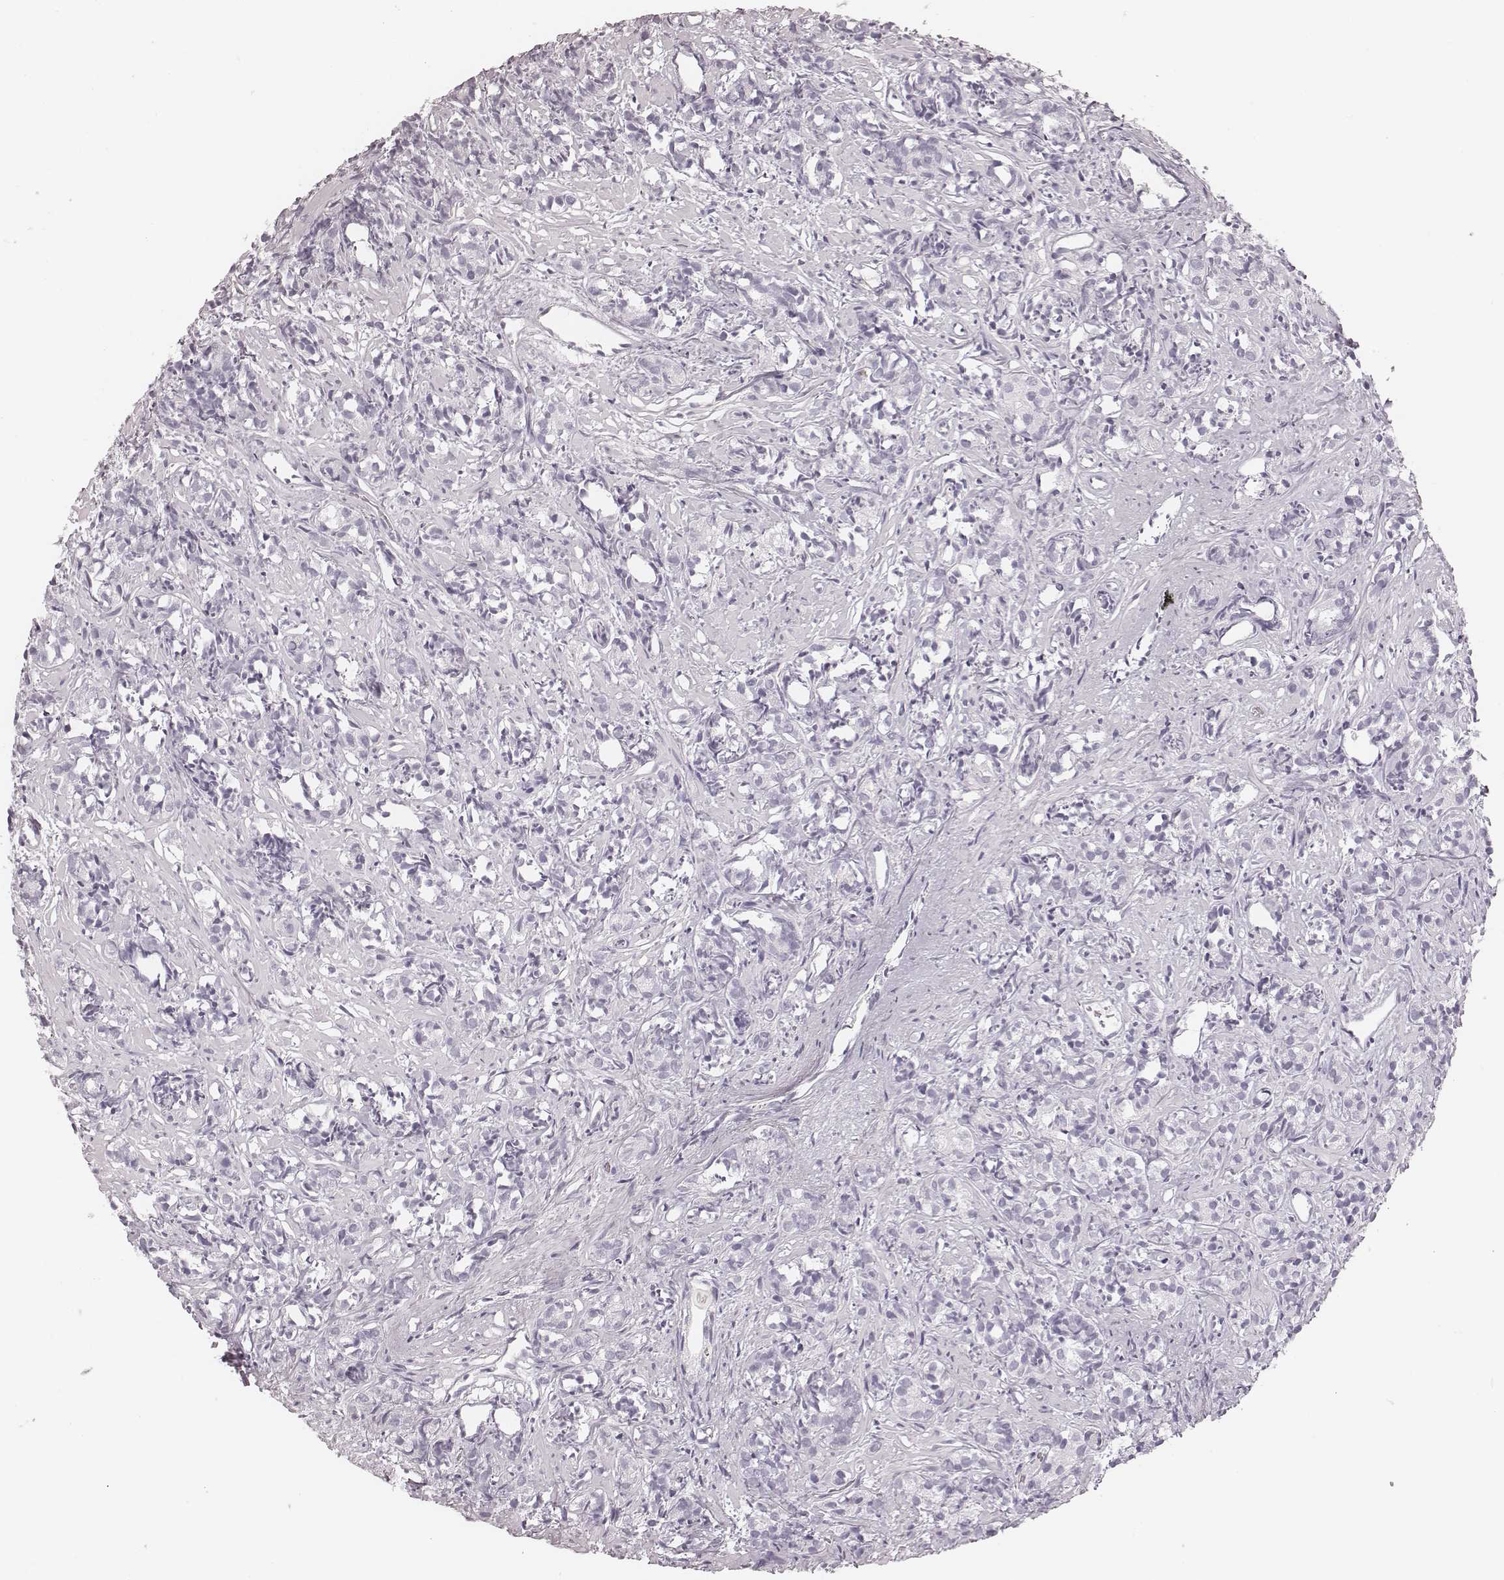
{"staining": {"intensity": "negative", "quantity": "none", "location": "none"}, "tissue": "prostate cancer", "cell_type": "Tumor cells", "image_type": "cancer", "snomed": [{"axis": "morphology", "description": "Adenocarcinoma, High grade"}, {"axis": "topography", "description": "Prostate"}], "caption": "There is no significant staining in tumor cells of adenocarcinoma (high-grade) (prostate).", "gene": "MSX1", "patient": {"sex": "male", "age": 84}}